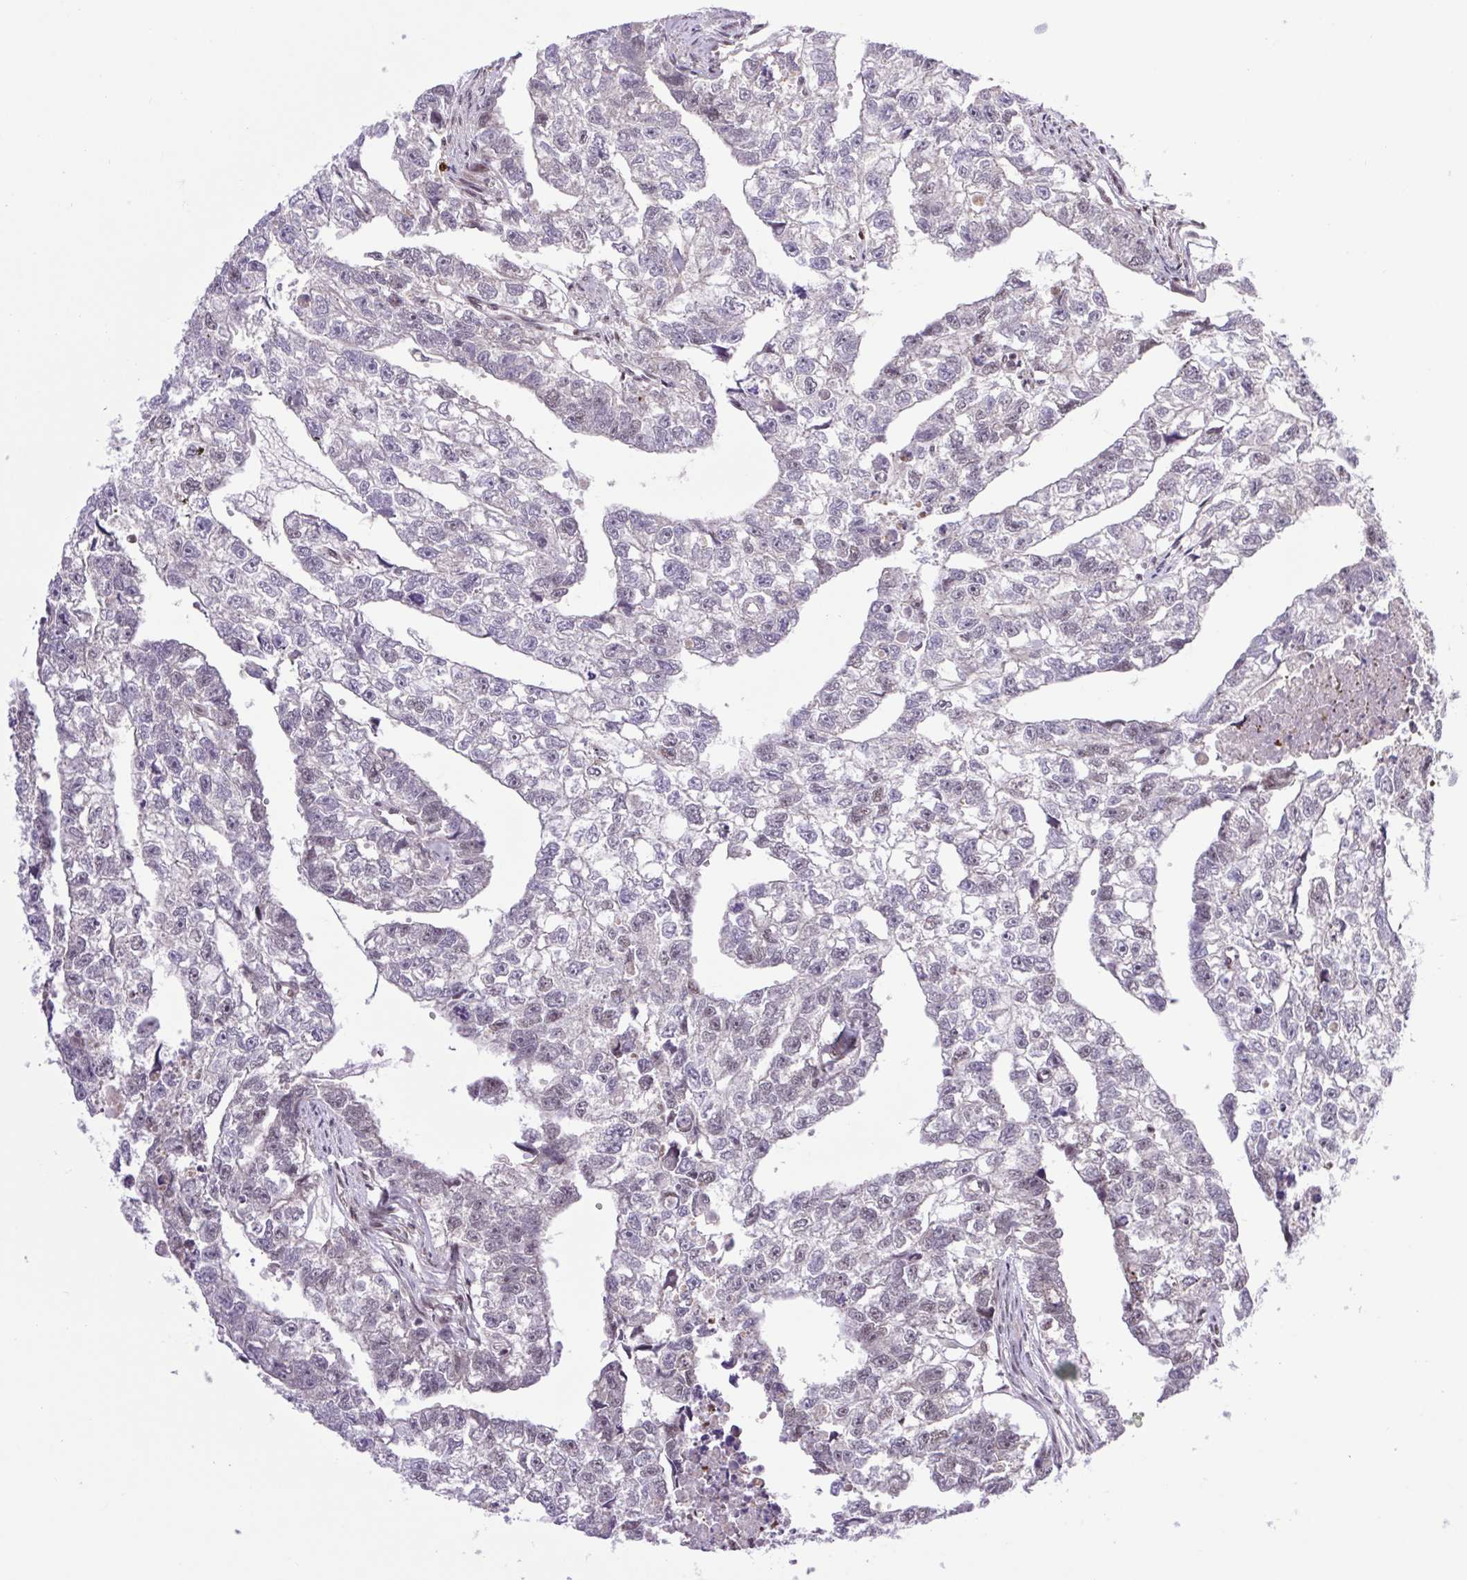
{"staining": {"intensity": "negative", "quantity": "none", "location": "none"}, "tissue": "testis cancer", "cell_type": "Tumor cells", "image_type": "cancer", "snomed": [{"axis": "morphology", "description": "Carcinoma, Embryonal, NOS"}, {"axis": "morphology", "description": "Teratoma, malignant, NOS"}, {"axis": "topography", "description": "Testis"}], "caption": "Immunohistochemistry of testis cancer exhibits no expression in tumor cells.", "gene": "ERG", "patient": {"sex": "male", "age": 44}}